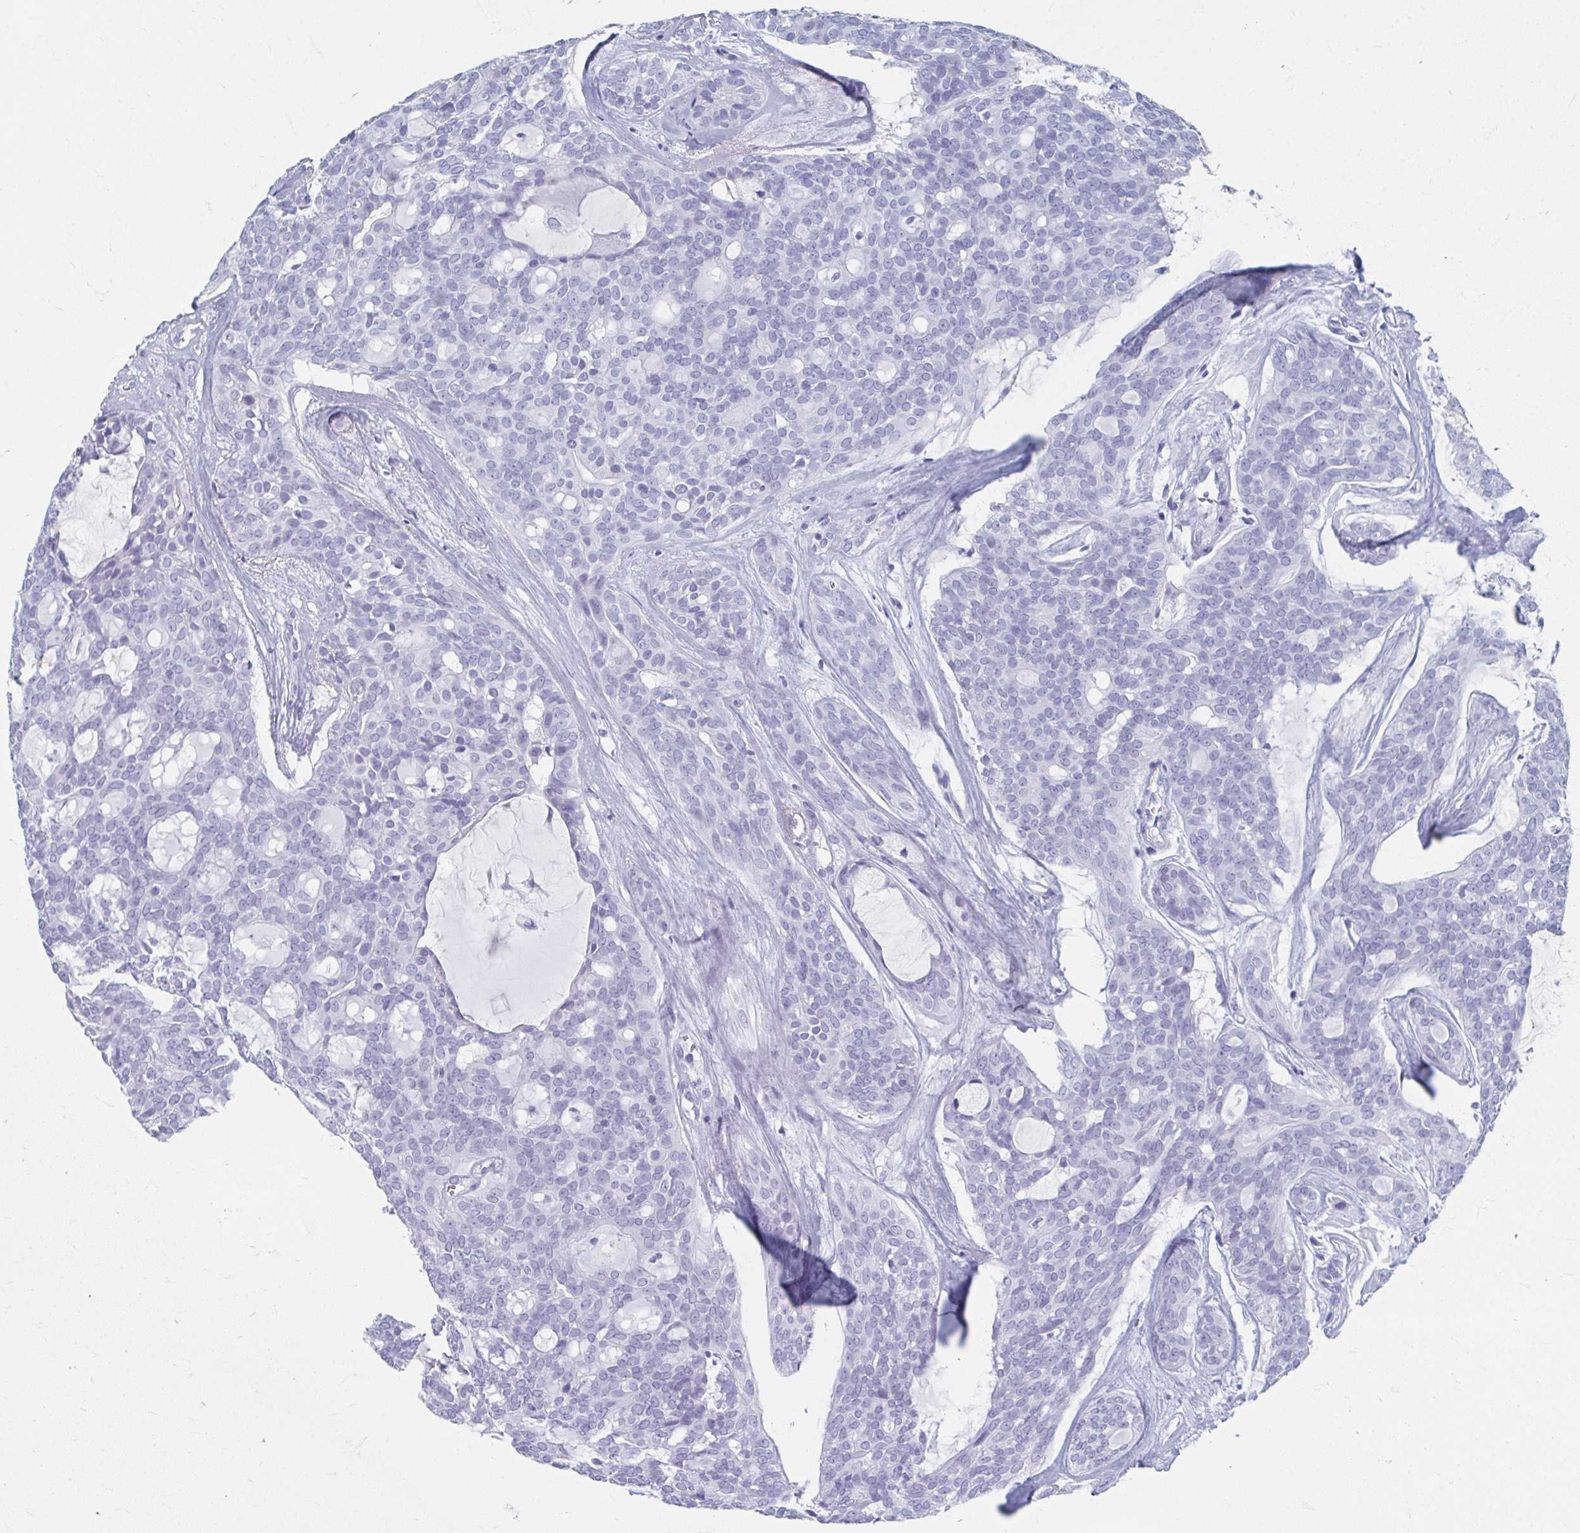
{"staining": {"intensity": "negative", "quantity": "none", "location": "none"}, "tissue": "head and neck cancer", "cell_type": "Tumor cells", "image_type": "cancer", "snomed": [{"axis": "morphology", "description": "Adenocarcinoma, NOS"}, {"axis": "topography", "description": "Head-Neck"}], "caption": "Head and neck adenocarcinoma was stained to show a protein in brown. There is no significant expression in tumor cells.", "gene": "GHRL", "patient": {"sex": "male", "age": 66}}